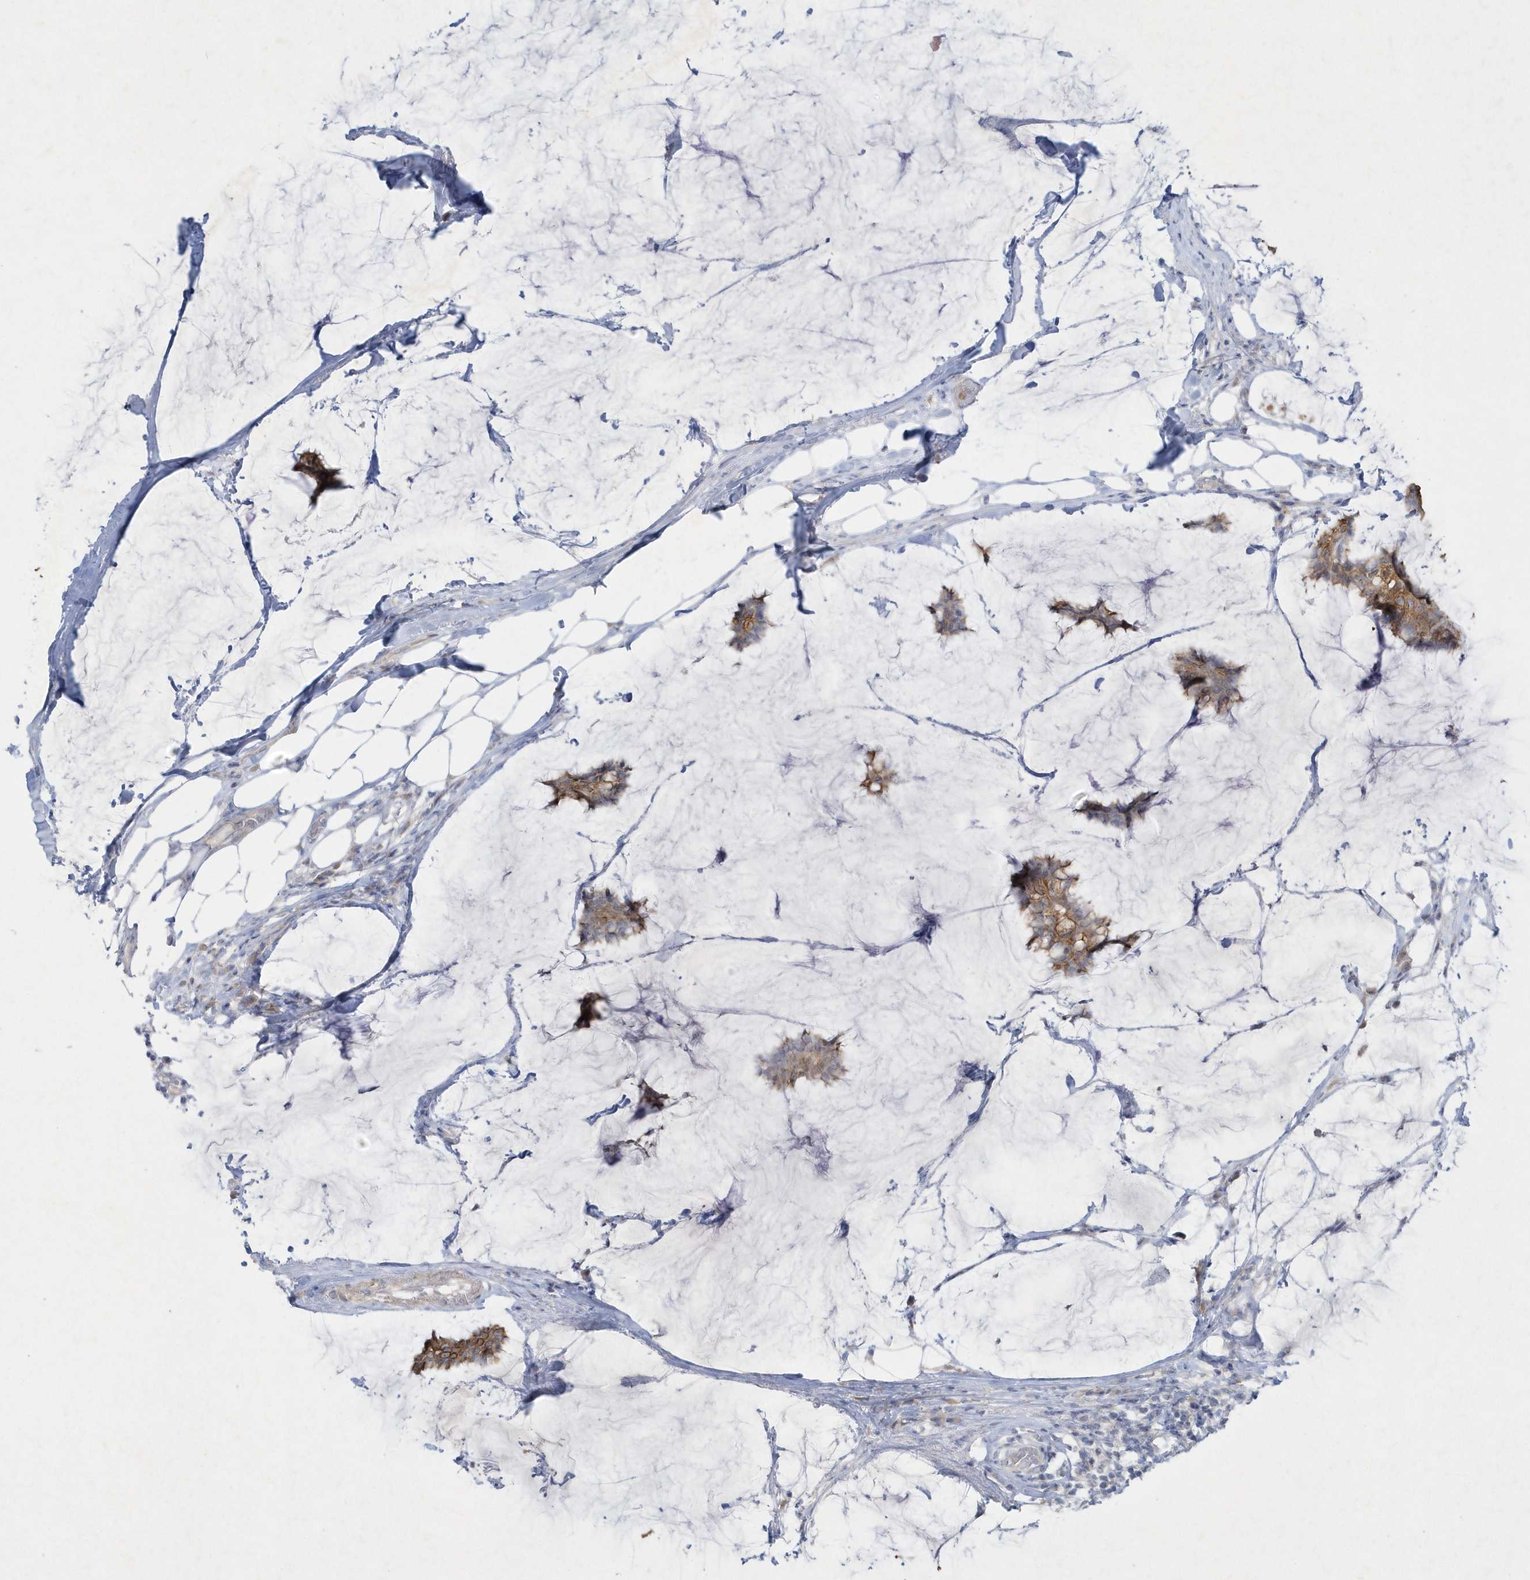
{"staining": {"intensity": "moderate", "quantity": ">75%", "location": "cytoplasmic/membranous"}, "tissue": "breast cancer", "cell_type": "Tumor cells", "image_type": "cancer", "snomed": [{"axis": "morphology", "description": "Duct carcinoma"}, {"axis": "topography", "description": "Breast"}], "caption": "Human intraductal carcinoma (breast) stained for a protein (brown) reveals moderate cytoplasmic/membranous positive staining in about >75% of tumor cells.", "gene": "LARS1", "patient": {"sex": "female", "age": 93}}